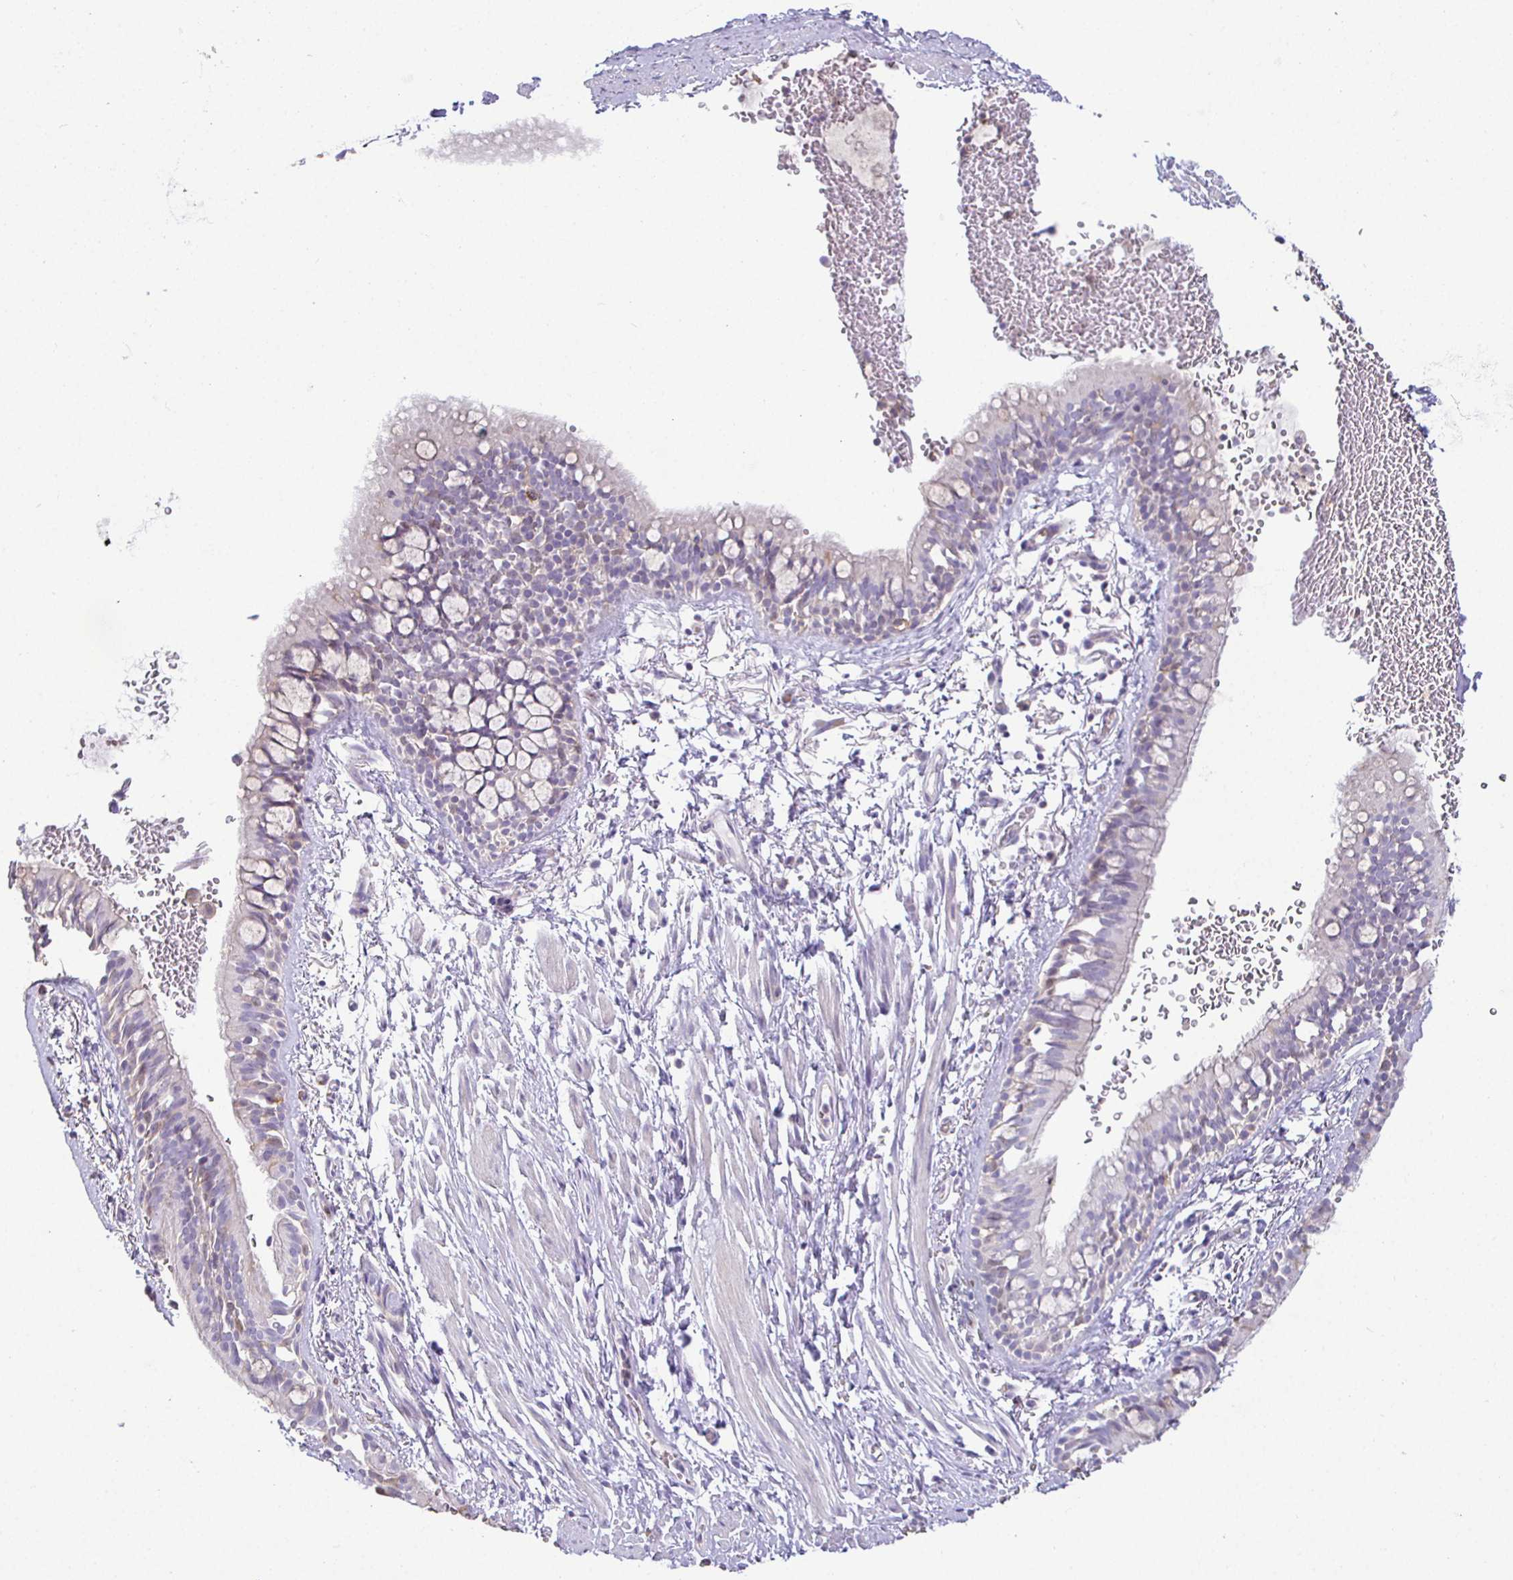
{"staining": {"intensity": "negative", "quantity": "none", "location": "none"}, "tissue": "bronchus", "cell_type": "Respiratory epithelial cells", "image_type": "normal", "snomed": [{"axis": "morphology", "description": "Normal tissue, NOS"}, {"axis": "topography", "description": "Lymph node"}, {"axis": "topography", "description": "Cartilage tissue"}, {"axis": "topography", "description": "Bronchus"}], "caption": "This is an immunohistochemistry (IHC) micrograph of unremarkable human bronchus. There is no positivity in respiratory epithelial cells.", "gene": "SIRPA", "patient": {"sex": "female", "age": 70}}